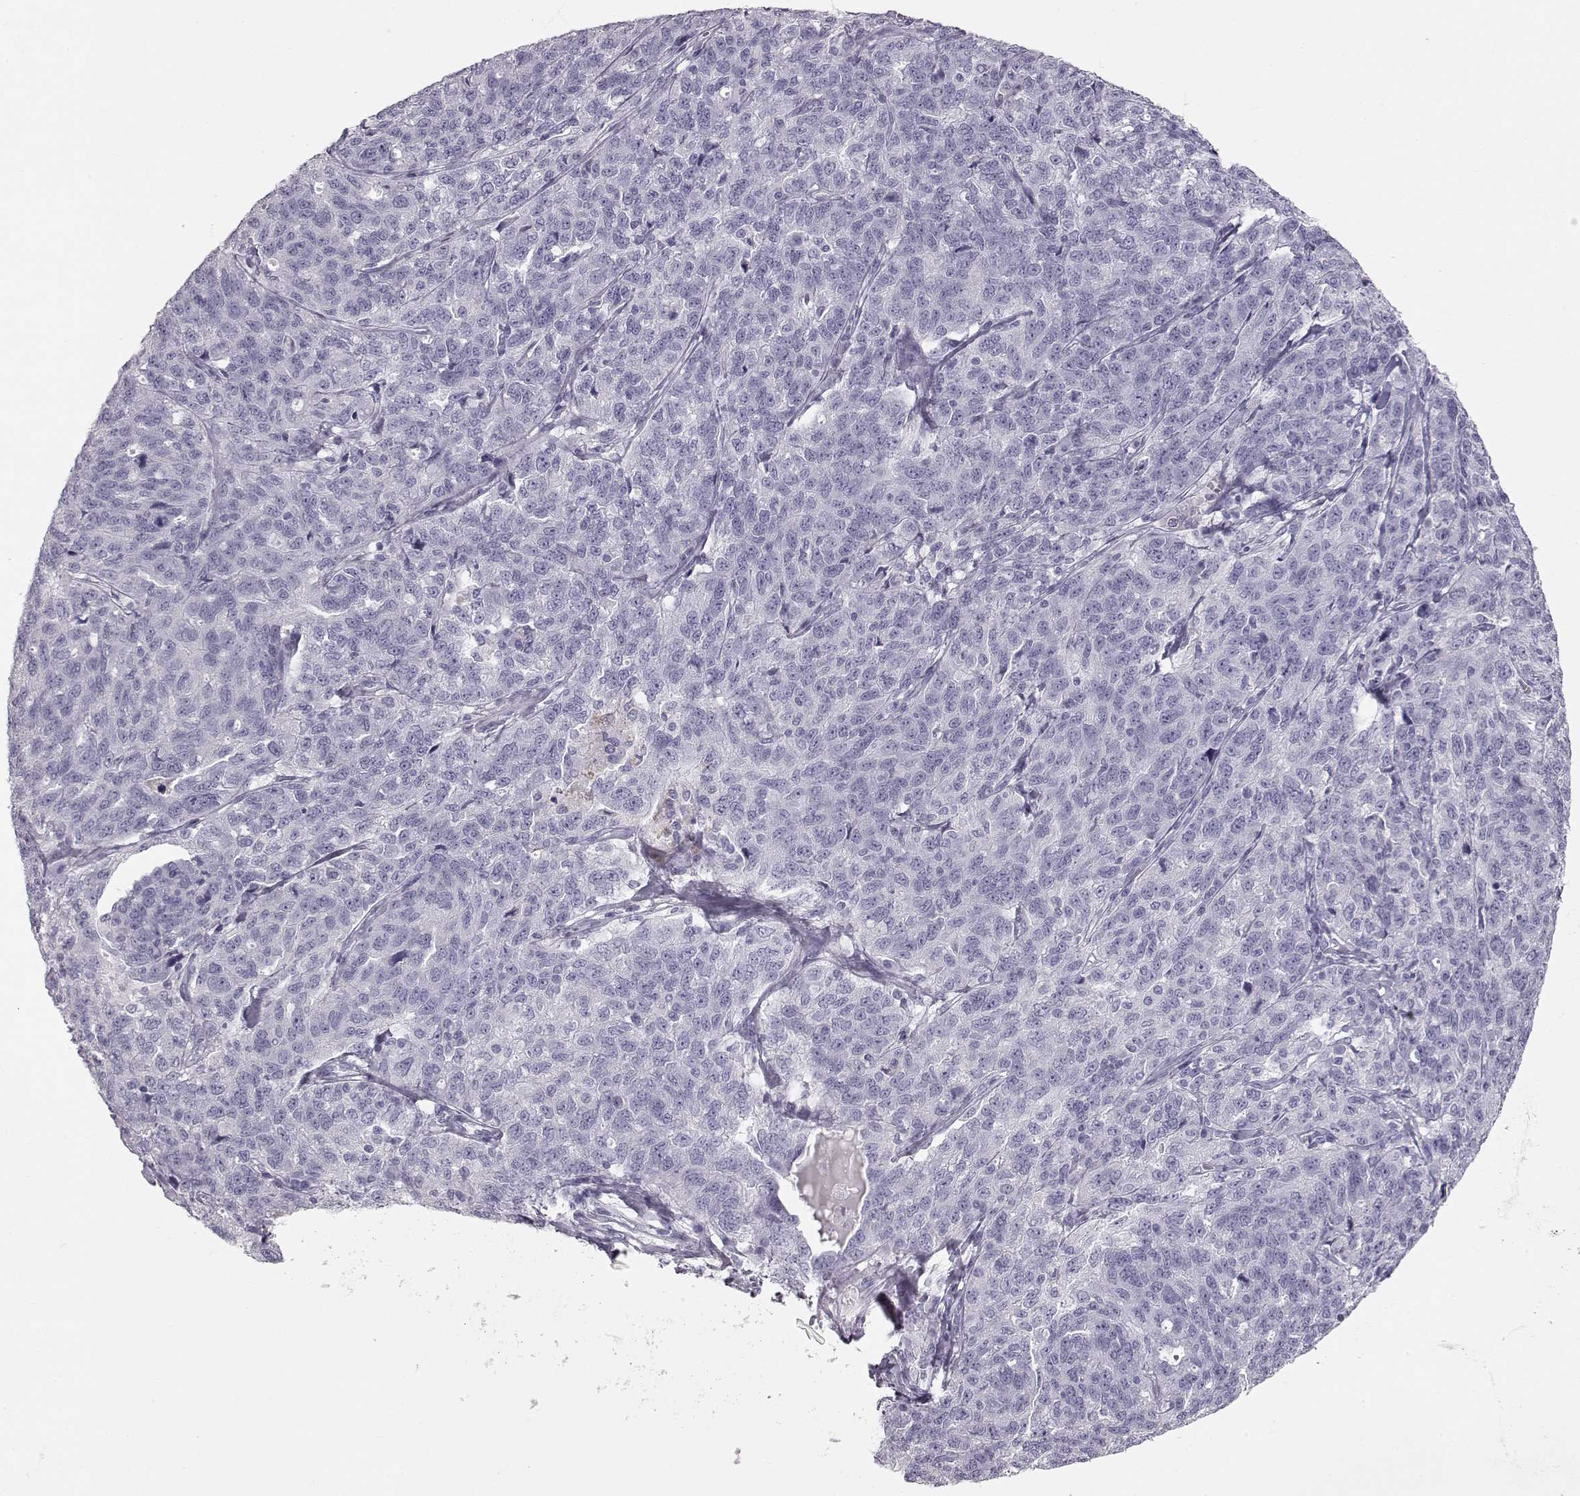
{"staining": {"intensity": "negative", "quantity": "none", "location": "none"}, "tissue": "ovarian cancer", "cell_type": "Tumor cells", "image_type": "cancer", "snomed": [{"axis": "morphology", "description": "Cystadenocarcinoma, serous, NOS"}, {"axis": "topography", "description": "Ovary"}], "caption": "High power microscopy photomicrograph of an IHC histopathology image of ovarian cancer (serous cystadenocarcinoma), revealing no significant positivity in tumor cells.", "gene": "MIP", "patient": {"sex": "female", "age": 71}}